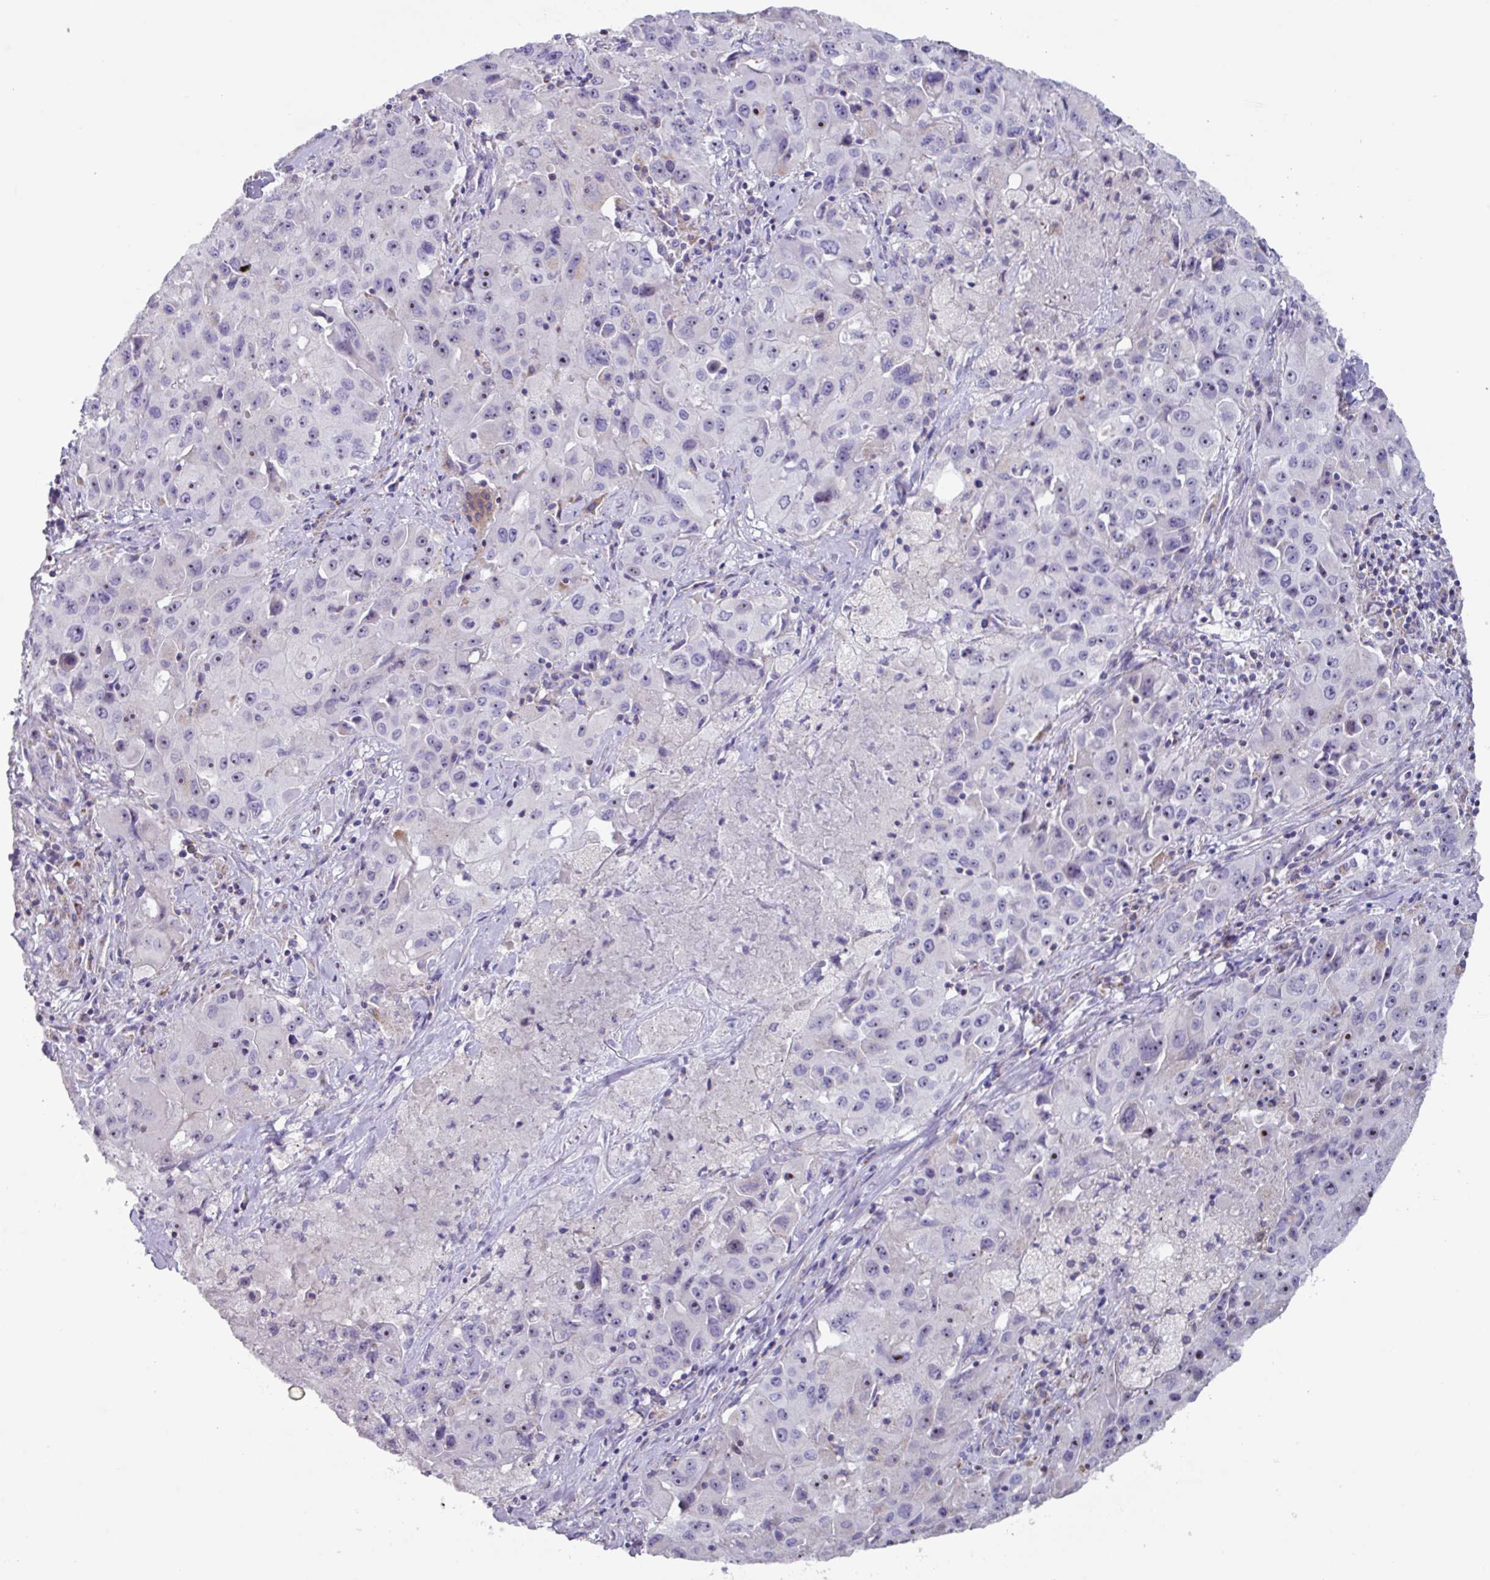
{"staining": {"intensity": "moderate", "quantity": "<25%", "location": "nuclear"}, "tissue": "lung cancer", "cell_type": "Tumor cells", "image_type": "cancer", "snomed": [{"axis": "morphology", "description": "Squamous cell carcinoma, NOS"}, {"axis": "topography", "description": "Lung"}], "caption": "Tumor cells show low levels of moderate nuclear expression in about <25% of cells in lung cancer (squamous cell carcinoma).", "gene": "MT-ND4", "patient": {"sex": "male", "age": 63}}